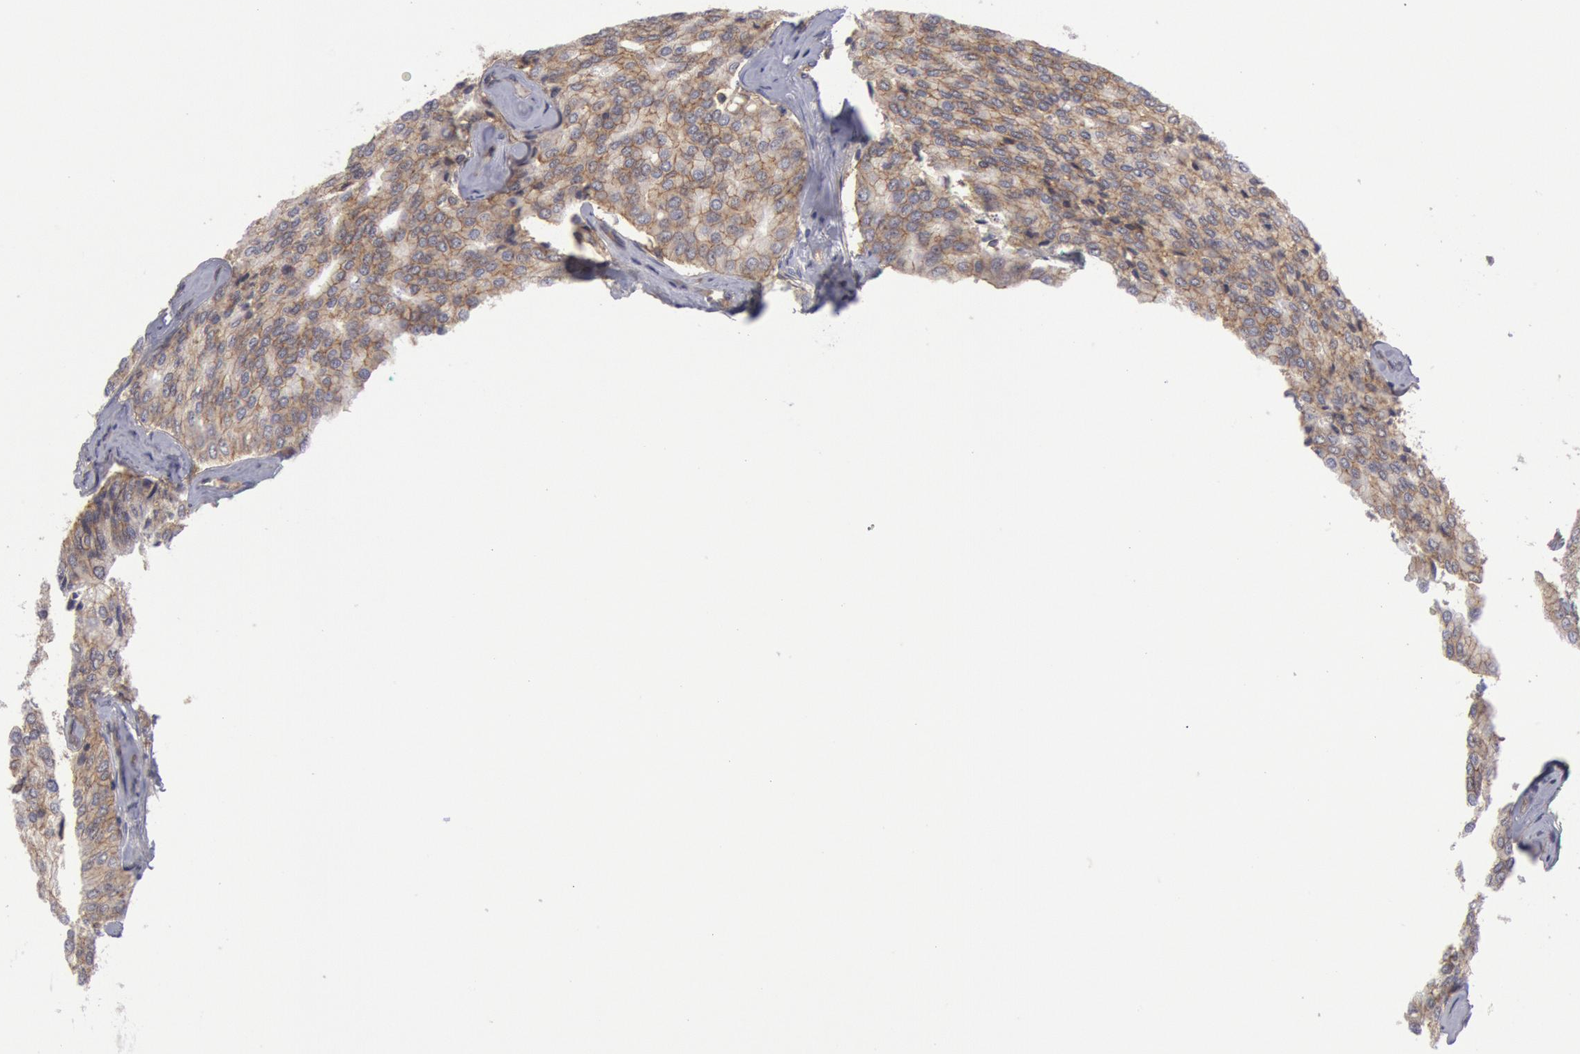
{"staining": {"intensity": "moderate", "quantity": ">75%", "location": "cytoplasmic/membranous"}, "tissue": "prostate cancer", "cell_type": "Tumor cells", "image_type": "cancer", "snomed": [{"axis": "morphology", "description": "Adenocarcinoma, High grade"}, {"axis": "topography", "description": "Prostate"}], "caption": "DAB immunohistochemical staining of human prostate cancer displays moderate cytoplasmic/membranous protein positivity in approximately >75% of tumor cells.", "gene": "STX4", "patient": {"sex": "male", "age": 64}}